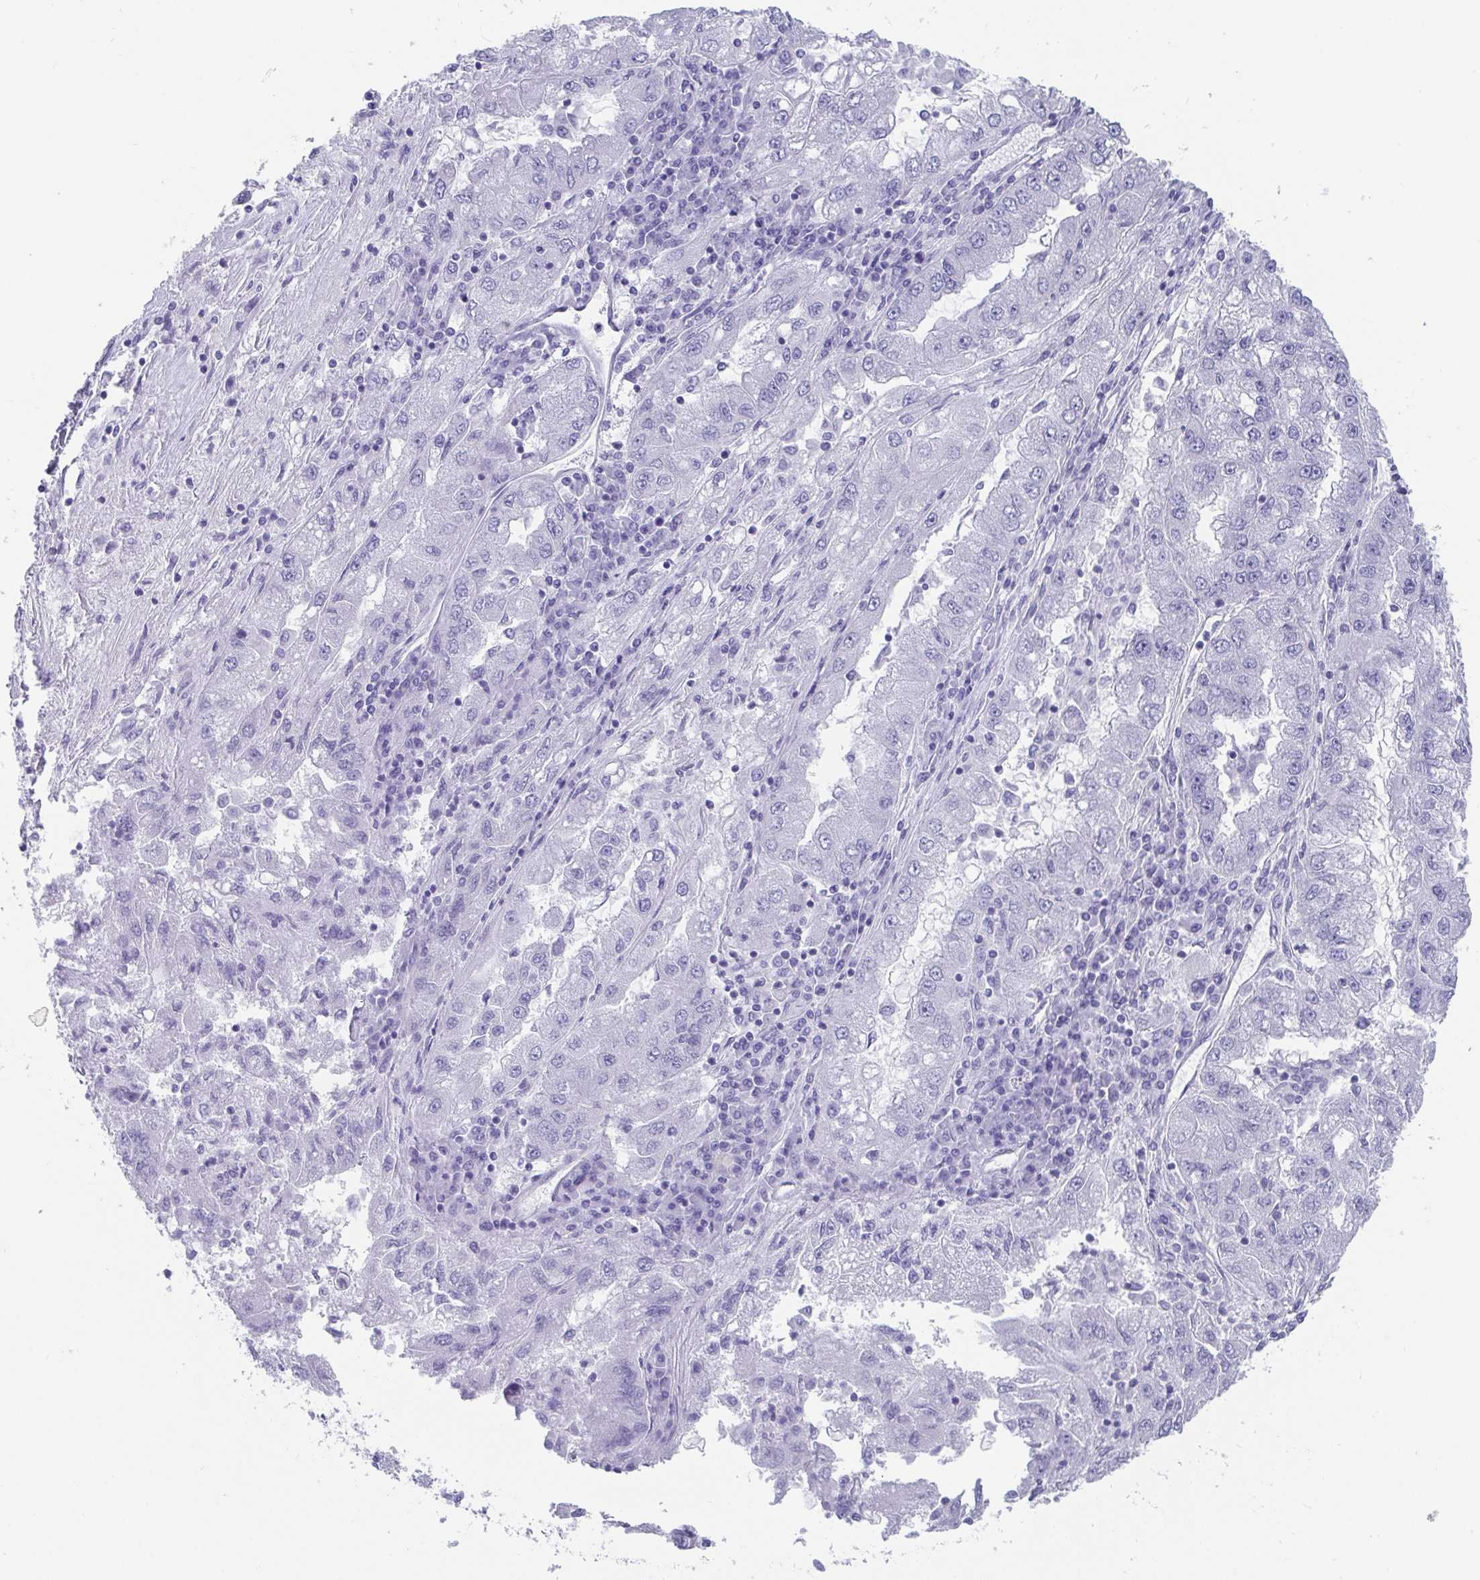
{"staining": {"intensity": "negative", "quantity": "none", "location": "none"}, "tissue": "lung cancer", "cell_type": "Tumor cells", "image_type": "cancer", "snomed": [{"axis": "morphology", "description": "Adenocarcinoma, NOS"}, {"axis": "morphology", "description": "Adenocarcinoma primary or metastatic"}, {"axis": "topography", "description": "Lung"}], "caption": "Immunohistochemistry (IHC) histopathology image of human lung cancer stained for a protein (brown), which shows no expression in tumor cells. The staining is performed using DAB (3,3'-diaminobenzidine) brown chromogen with nuclei counter-stained in using hematoxylin.", "gene": "SCGN", "patient": {"sex": "male", "age": 74}}